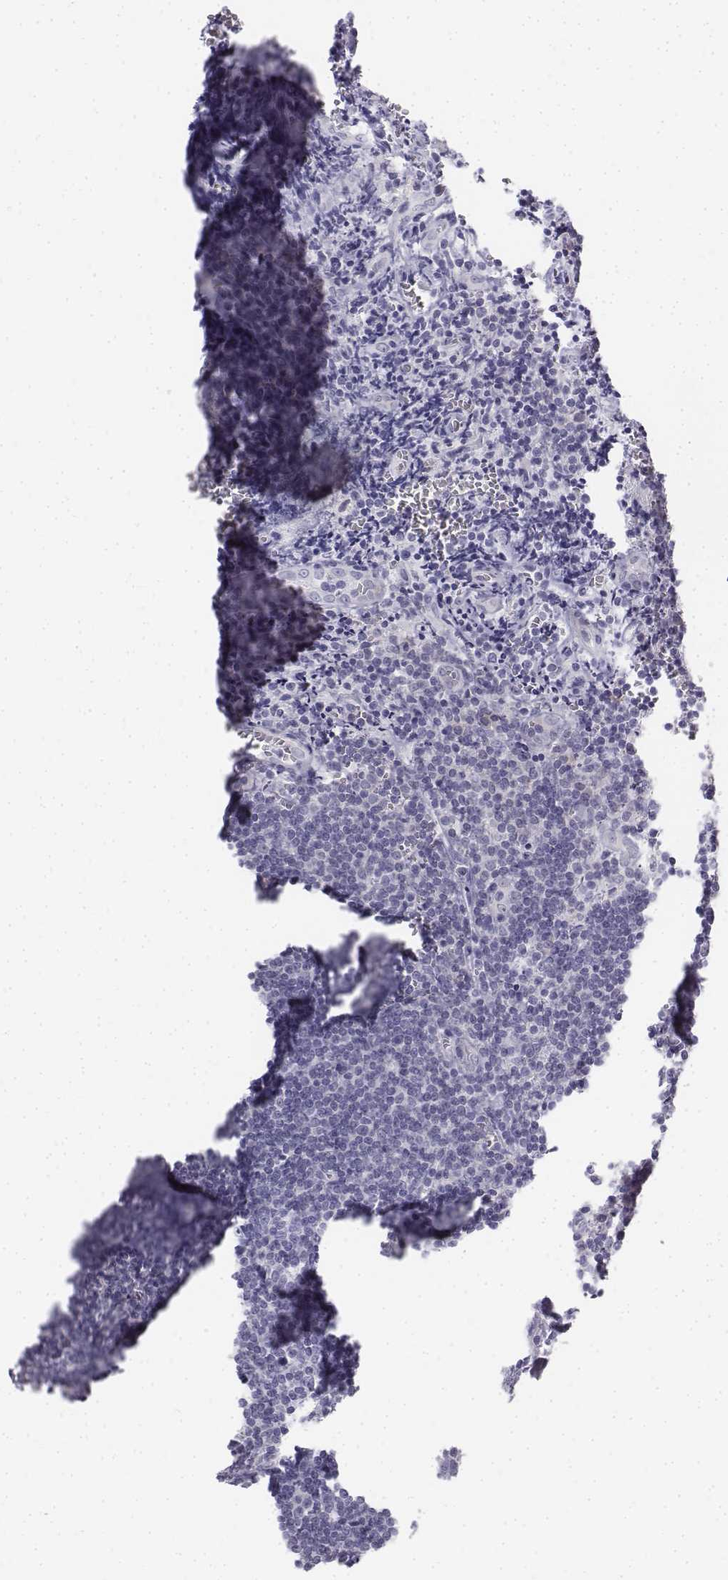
{"staining": {"intensity": "negative", "quantity": "none", "location": "none"}, "tissue": "tonsil", "cell_type": "Germinal center cells", "image_type": "normal", "snomed": [{"axis": "morphology", "description": "Normal tissue, NOS"}, {"axis": "morphology", "description": "Inflammation, NOS"}, {"axis": "topography", "description": "Tonsil"}], "caption": "Immunohistochemistry micrograph of benign tonsil: human tonsil stained with DAB (3,3'-diaminobenzidine) displays no significant protein expression in germinal center cells.", "gene": "PENK", "patient": {"sex": "female", "age": 31}}